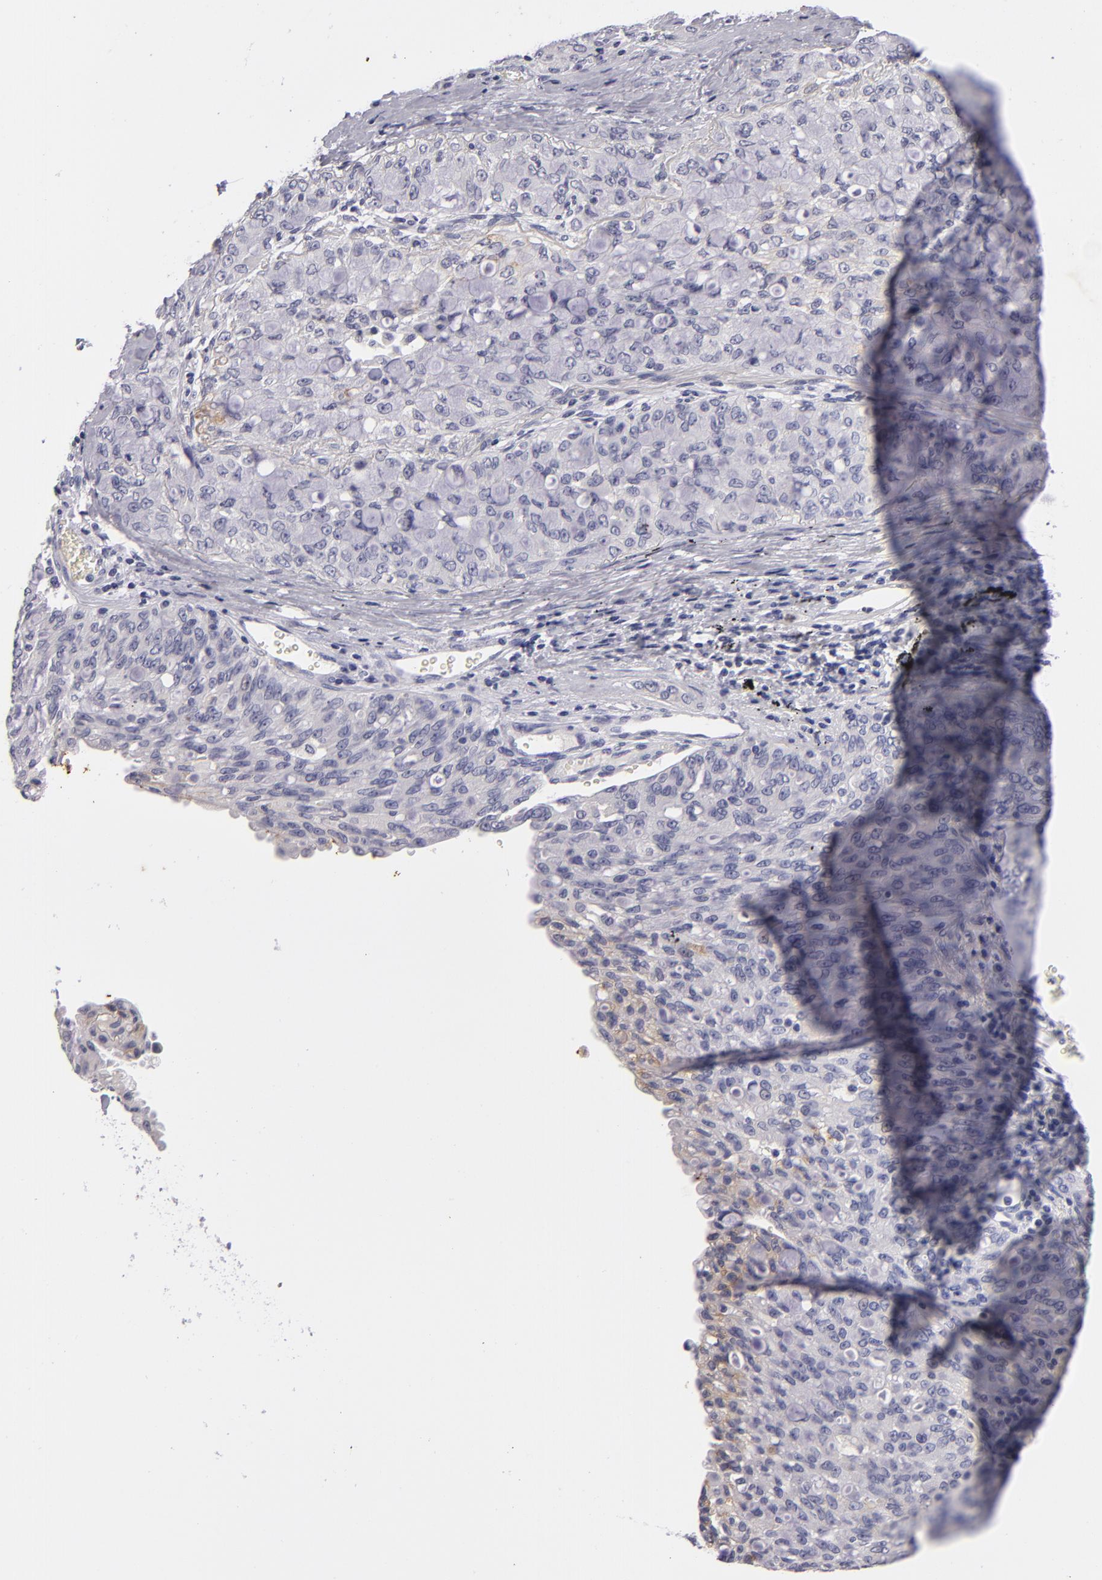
{"staining": {"intensity": "negative", "quantity": "none", "location": "none"}, "tissue": "lung cancer", "cell_type": "Tumor cells", "image_type": "cancer", "snomed": [{"axis": "morphology", "description": "Adenocarcinoma, NOS"}, {"axis": "topography", "description": "Lung"}], "caption": "Tumor cells show no significant protein staining in lung adenocarcinoma.", "gene": "TNNC1", "patient": {"sex": "female", "age": 44}}